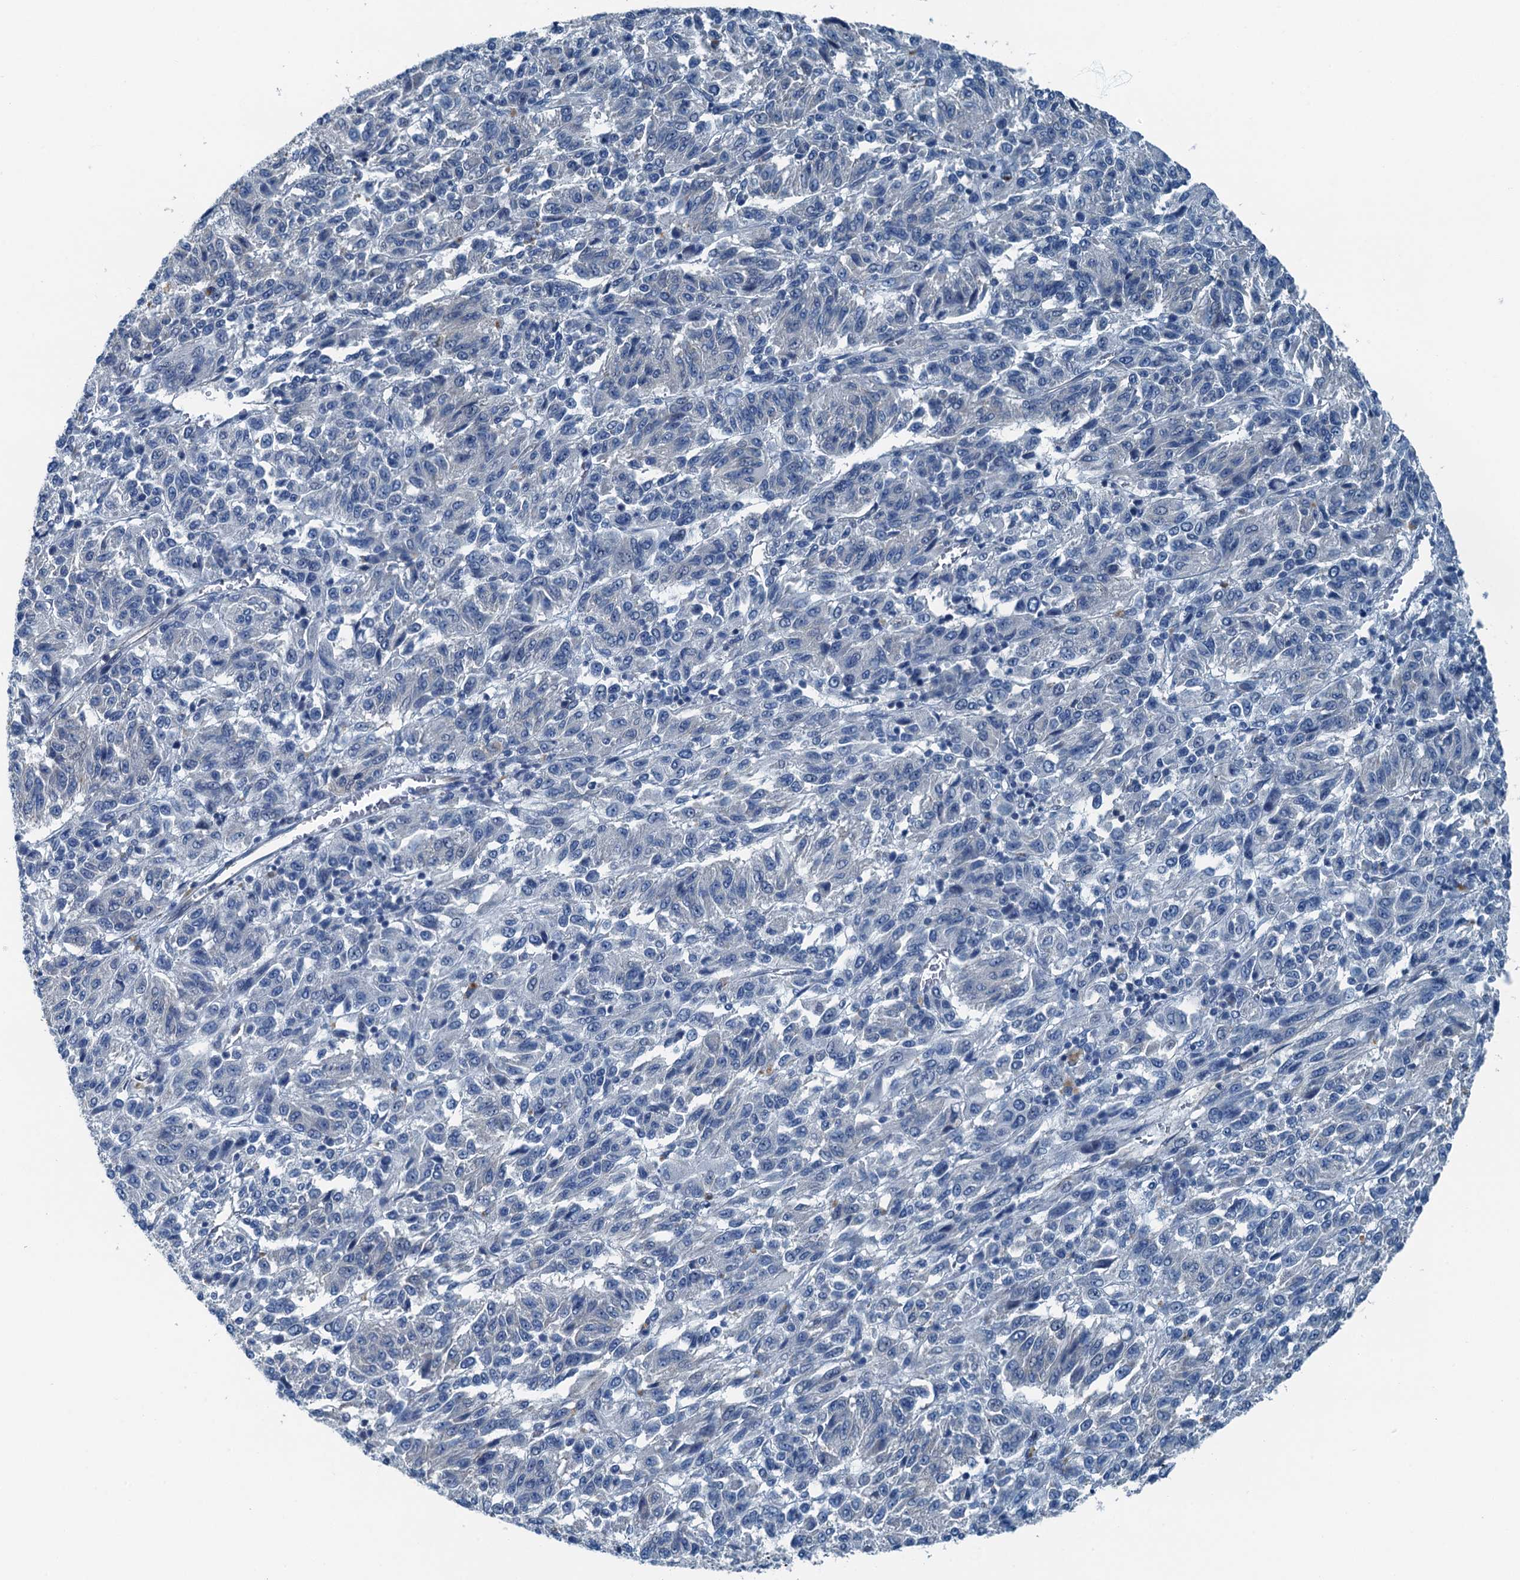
{"staining": {"intensity": "negative", "quantity": "none", "location": "none"}, "tissue": "melanoma", "cell_type": "Tumor cells", "image_type": "cancer", "snomed": [{"axis": "morphology", "description": "Malignant melanoma, Metastatic site"}, {"axis": "topography", "description": "Lung"}], "caption": "Tumor cells show no significant protein positivity in malignant melanoma (metastatic site). (DAB immunohistochemistry, high magnification).", "gene": "GFOD2", "patient": {"sex": "male", "age": 64}}